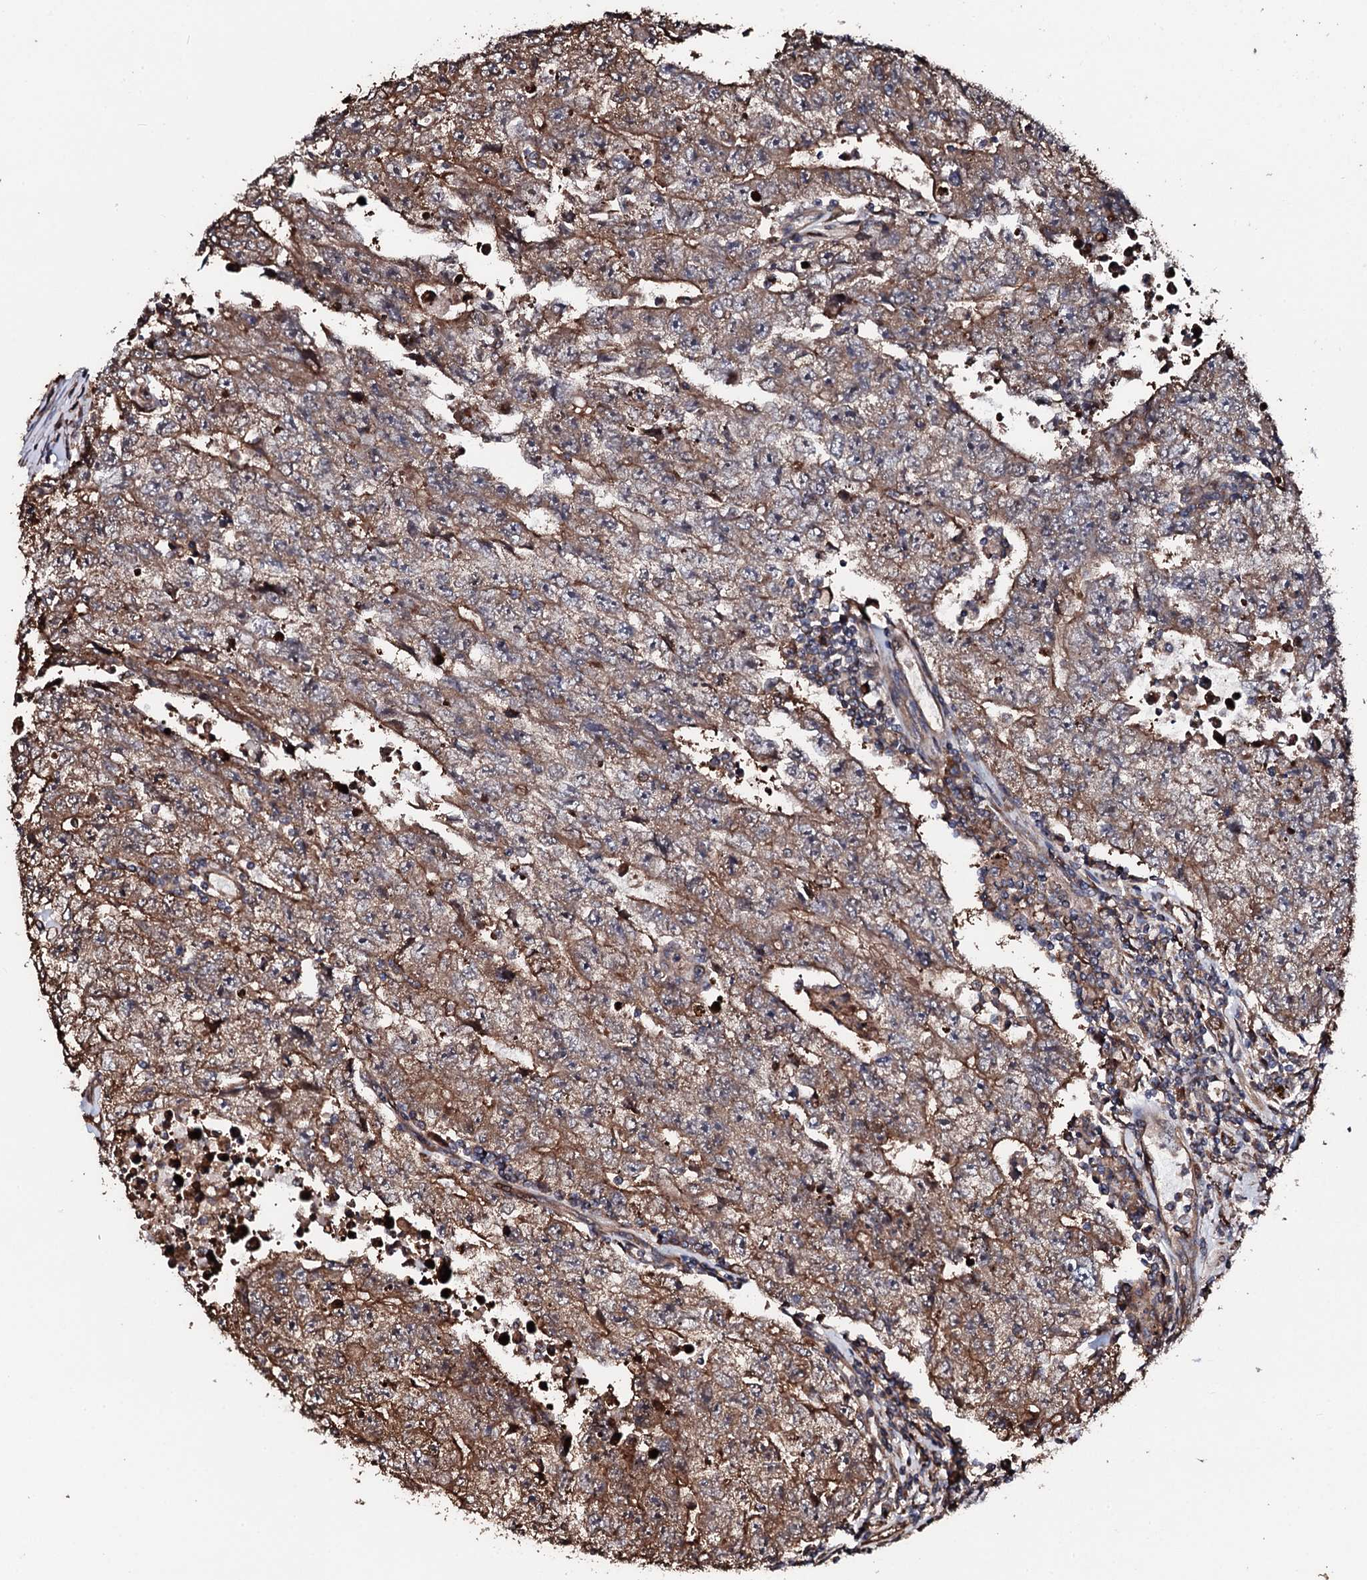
{"staining": {"intensity": "moderate", "quantity": ">75%", "location": "cytoplasmic/membranous"}, "tissue": "testis cancer", "cell_type": "Tumor cells", "image_type": "cancer", "snomed": [{"axis": "morphology", "description": "Carcinoma, Embryonal, NOS"}, {"axis": "topography", "description": "Testis"}], "caption": "An immunohistochemistry photomicrograph of tumor tissue is shown. Protein staining in brown highlights moderate cytoplasmic/membranous positivity in testis cancer (embryonal carcinoma) within tumor cells.", "gene": "CKAP5", "patient": {"sex": "male", "age": 17}}